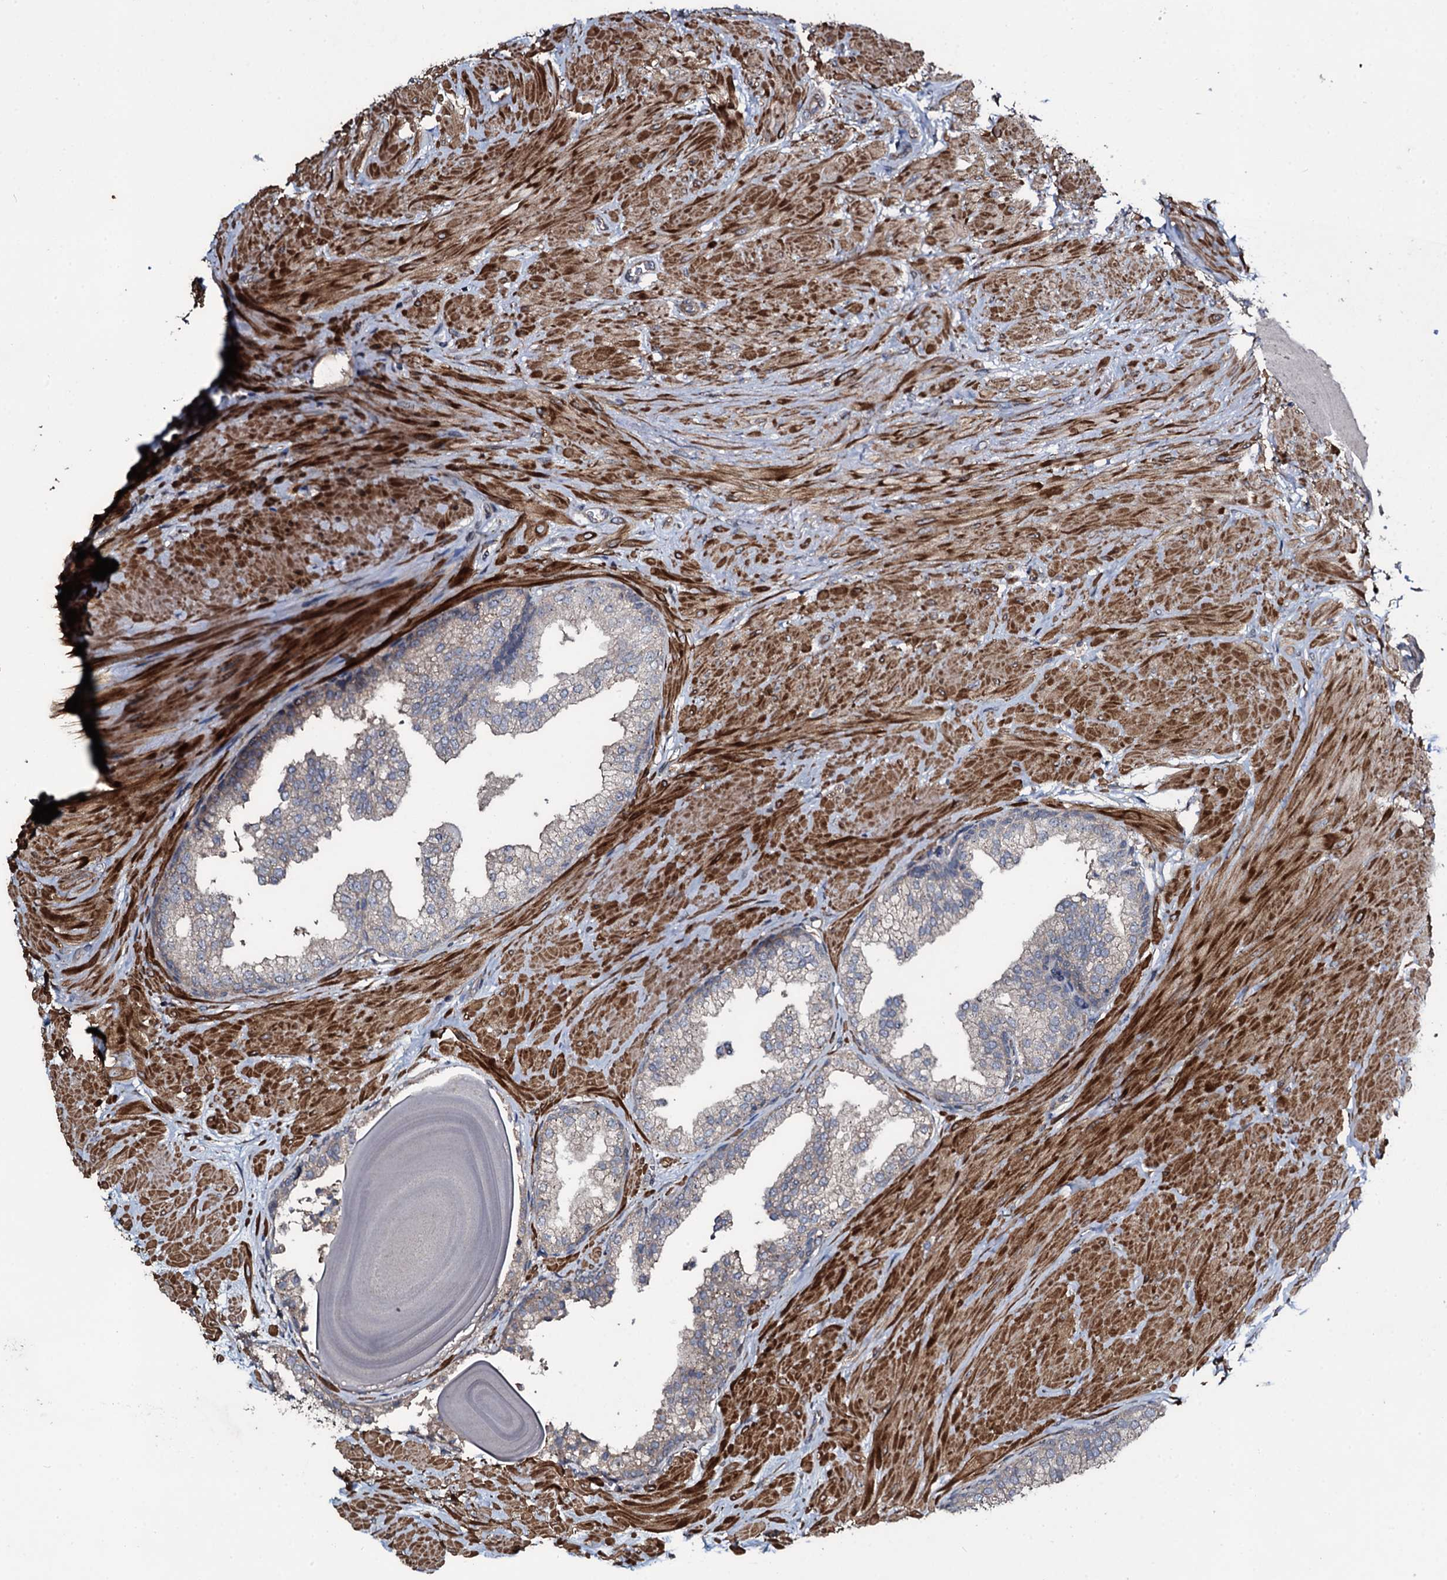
{"staining": {"intensity": "weak", "quantity": "25%-75%", "location": "cytoplasmic/membranous"}, "tissue": "prostate", "cell_type": "Glandular cells", "image_type": "normal", "snomed": [{"axis": "morphology", "description": "Normal tissue, NOS"}, {"axis": "topography", "description": "Prostate"}], "caption": "The image displays a brown stain indicating the presence of a protein in the cytoplasmic/membranous of glandular cells in prostate.", "gene": "WIPF3", "patient": {"sex": "male", "age": 48}}